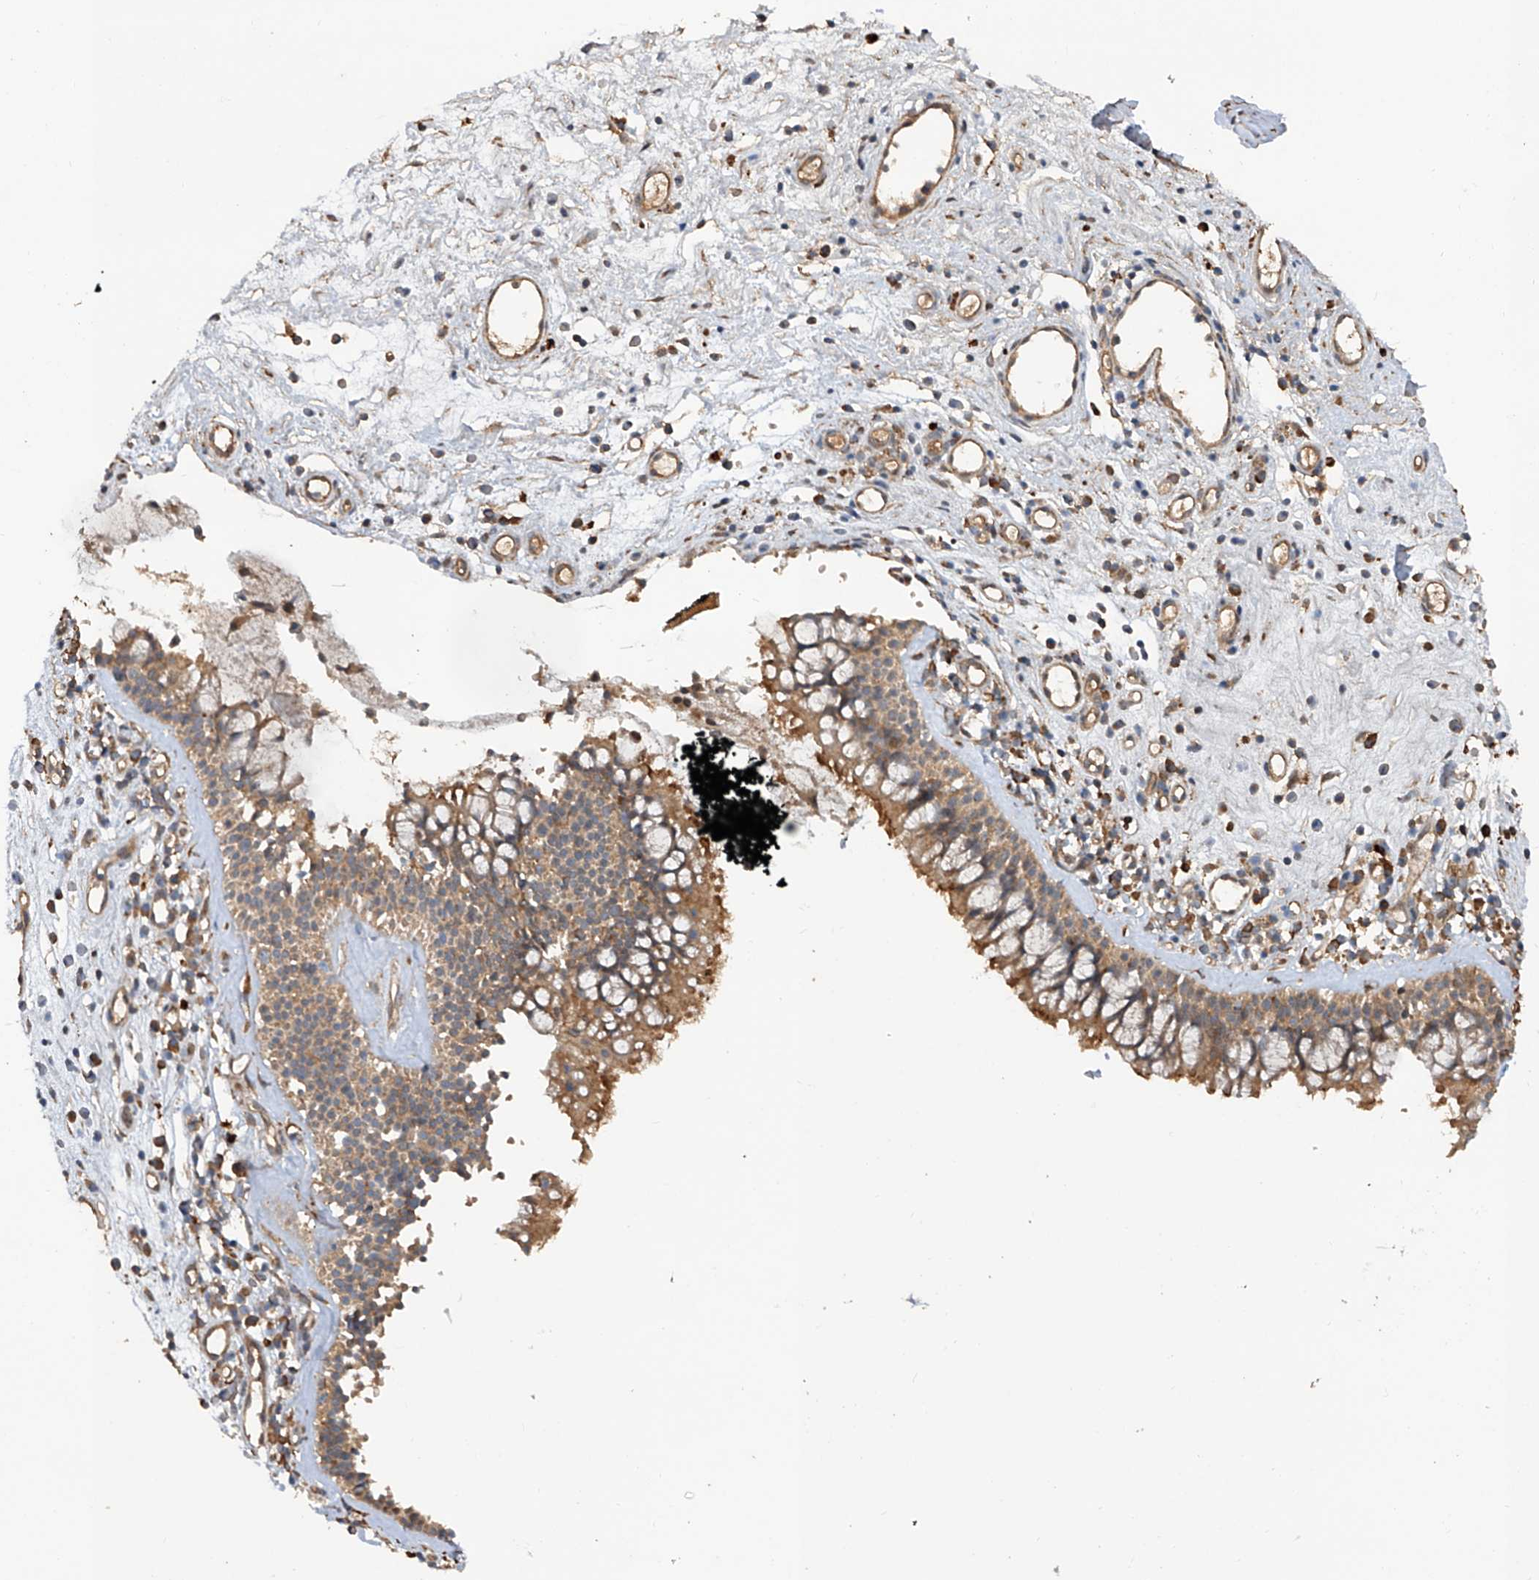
{"staining": {"intensity": "moderate", "quantity": ">75%", "location": "cytoplasmic/membranous"}, "tissue": "nasopharynx", "cell_type": "Respiratory epithelial cells", "image_type": "normal", "snomed": [{"axis": "morphology", "description": "Normal tissue, NOS"}, {"axis": "morphology", "description": "Inflammation, NOS"}, {"axis": "morphology", "description": "Malignant melanoma, Metastatic site"}, {"axis": "topography", "description": "Nasopharynx"}], "caption": "Nasopharynx stained with DAB (3,3'-diaminobenzidine) immunohistochemistry shows medium levels of moderate cytoplasmic/membranous expression in approximately >75% of respiratory epithelial cells.", "gene": "RILPL2", "patient": {"sex": "male", "age": 70}}